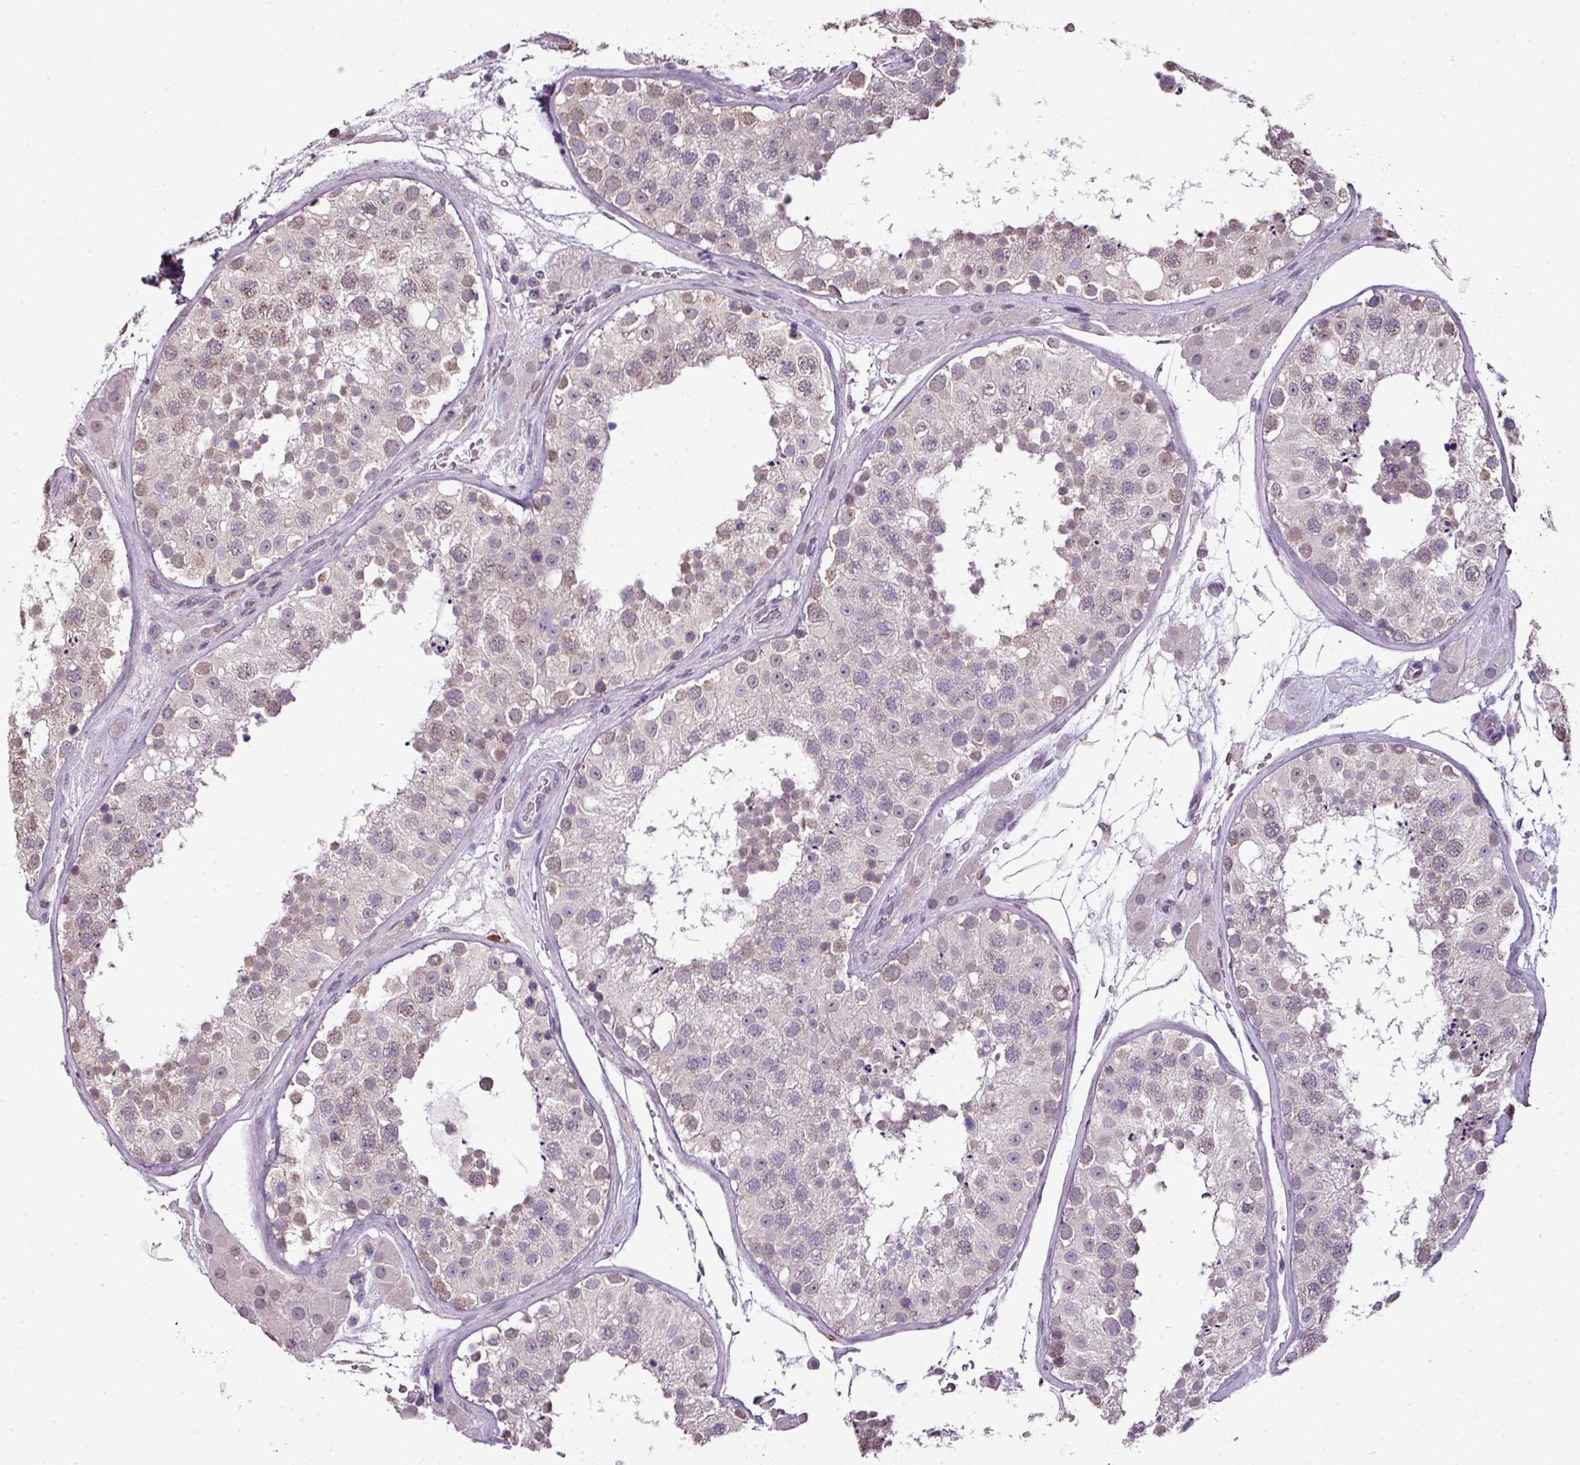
{"staining": {"intensity": "weak", "quantity": "25%-75%", "location": "cytoplasmic/membranous,nuclear"}, "tissue": "testis", "cell_type": "Cells in seminiferous ducts", "image_type": "normal", "snomed": [{"axis": "morphology", "description": "Normal tissue, NOS"}, {"axis": "topography", "description": "Testis"}], "caption": "Immunohistochemistry (IHC) staining of benign testis, which reveals low levels of weak cytoplasmic/membranous,nuclear positivity in approximately 25%-75% of cells in seminiferous ducts indicating weak cytoplasmic/membranous,nuclear protein positivity. The staining was performed using DAB (3,3'-diaminobenzidine) (brown) for protein detection and nuclei were counterstained in hematoxylin (blue).", "gene": "JPH2", "patient": {"sex": "male", "age": 26}}